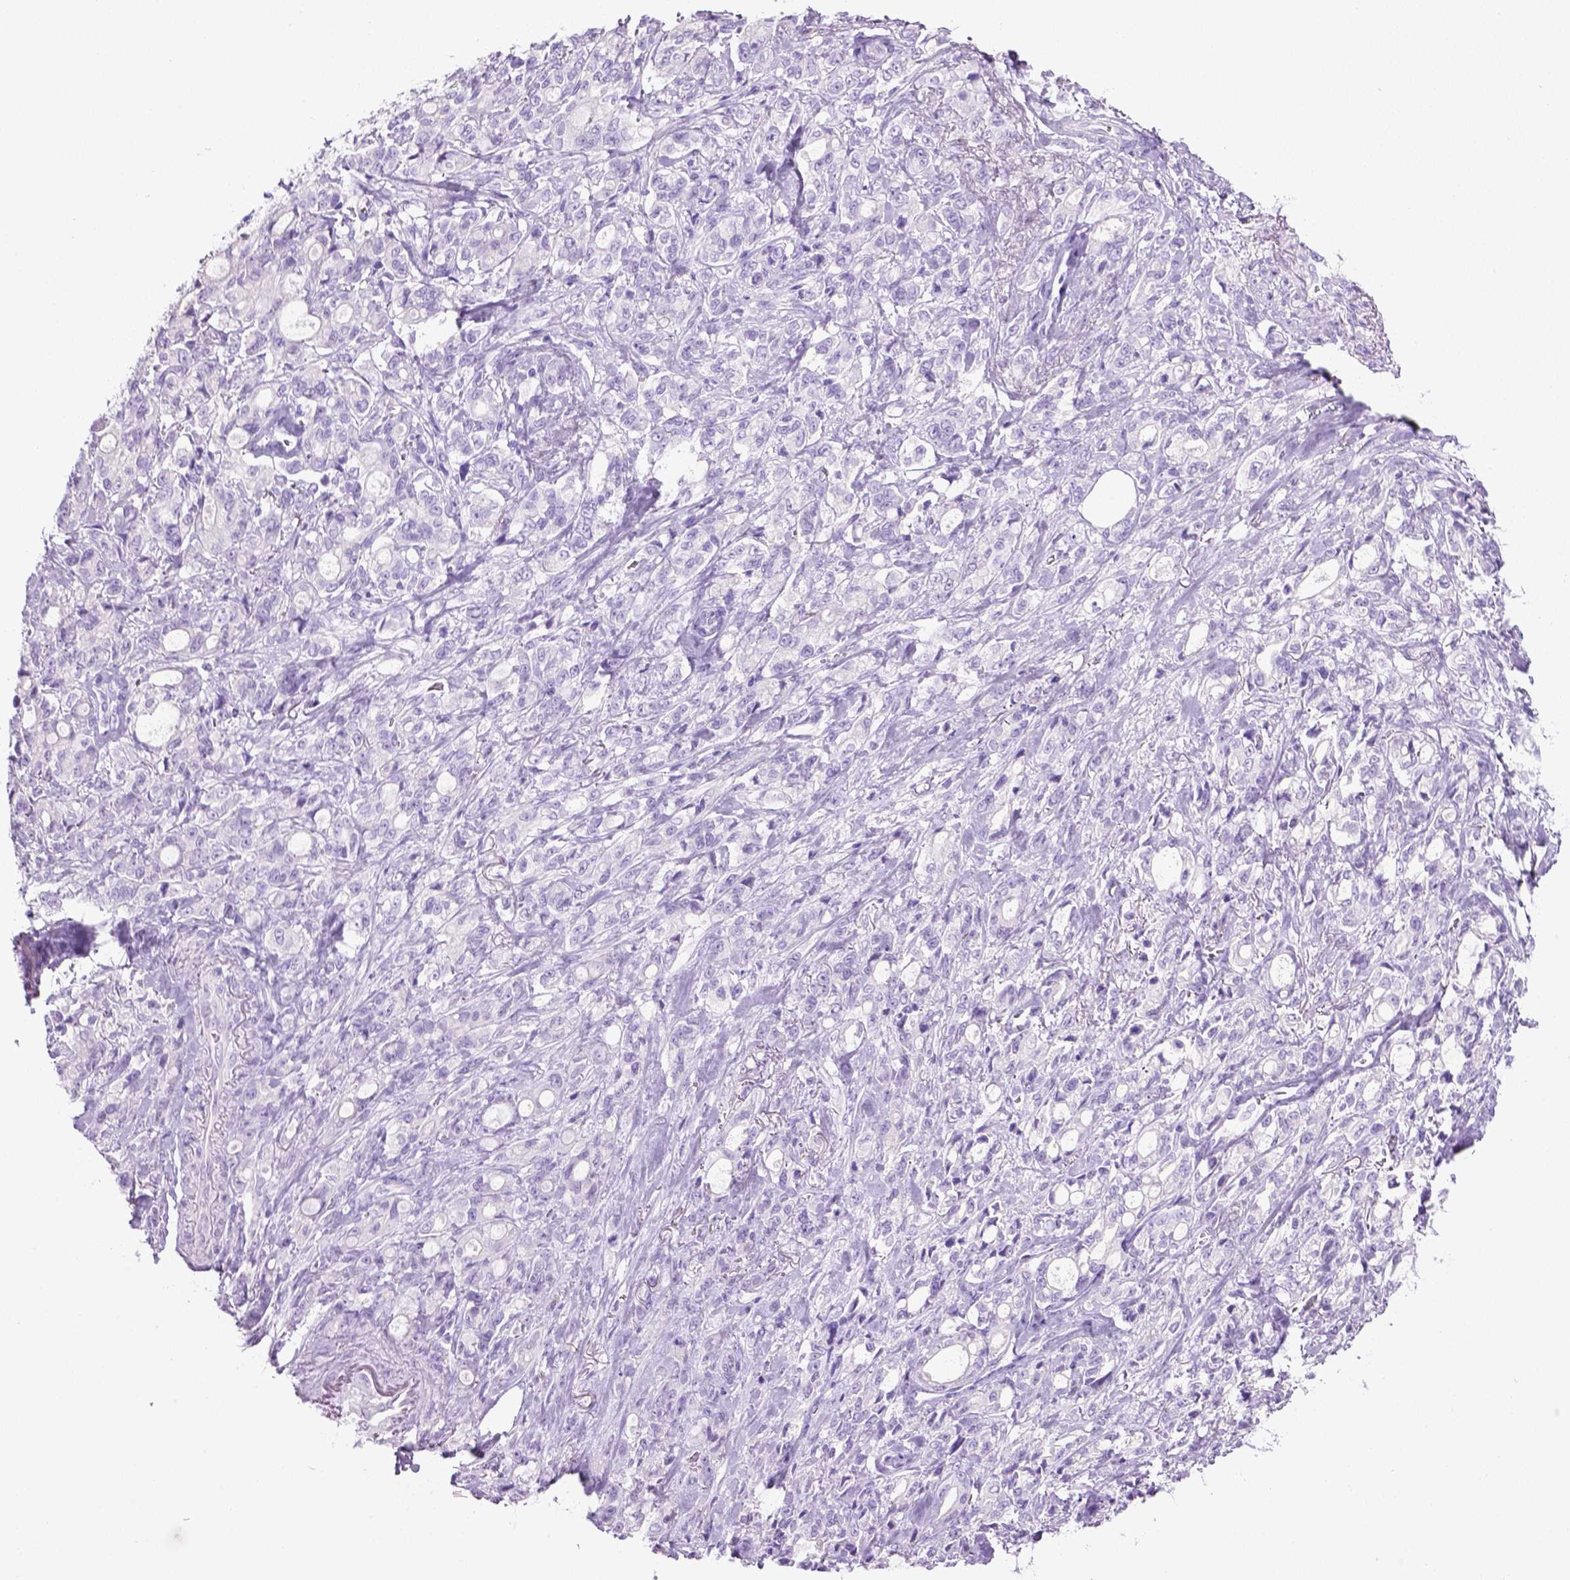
{"staining": {"intensity": "negative", "quantity": "none", "location": "none"}, "tissue": "stomach cancer", "cell_type": "Tumor cells", "image_type": "cancer", "snomed": [{"axis": "morphology", "description": "Adenocarcinoma, NOS"}, {"axis": "topography", "description": "Stomach"}], "caption": "Tumor cells are negative for brown protein staining in adenocarcinoma (stomach). Nuclei are stained in blue.", "gene": "LELP1", "patient": {"sex": "male", "age": 63}}